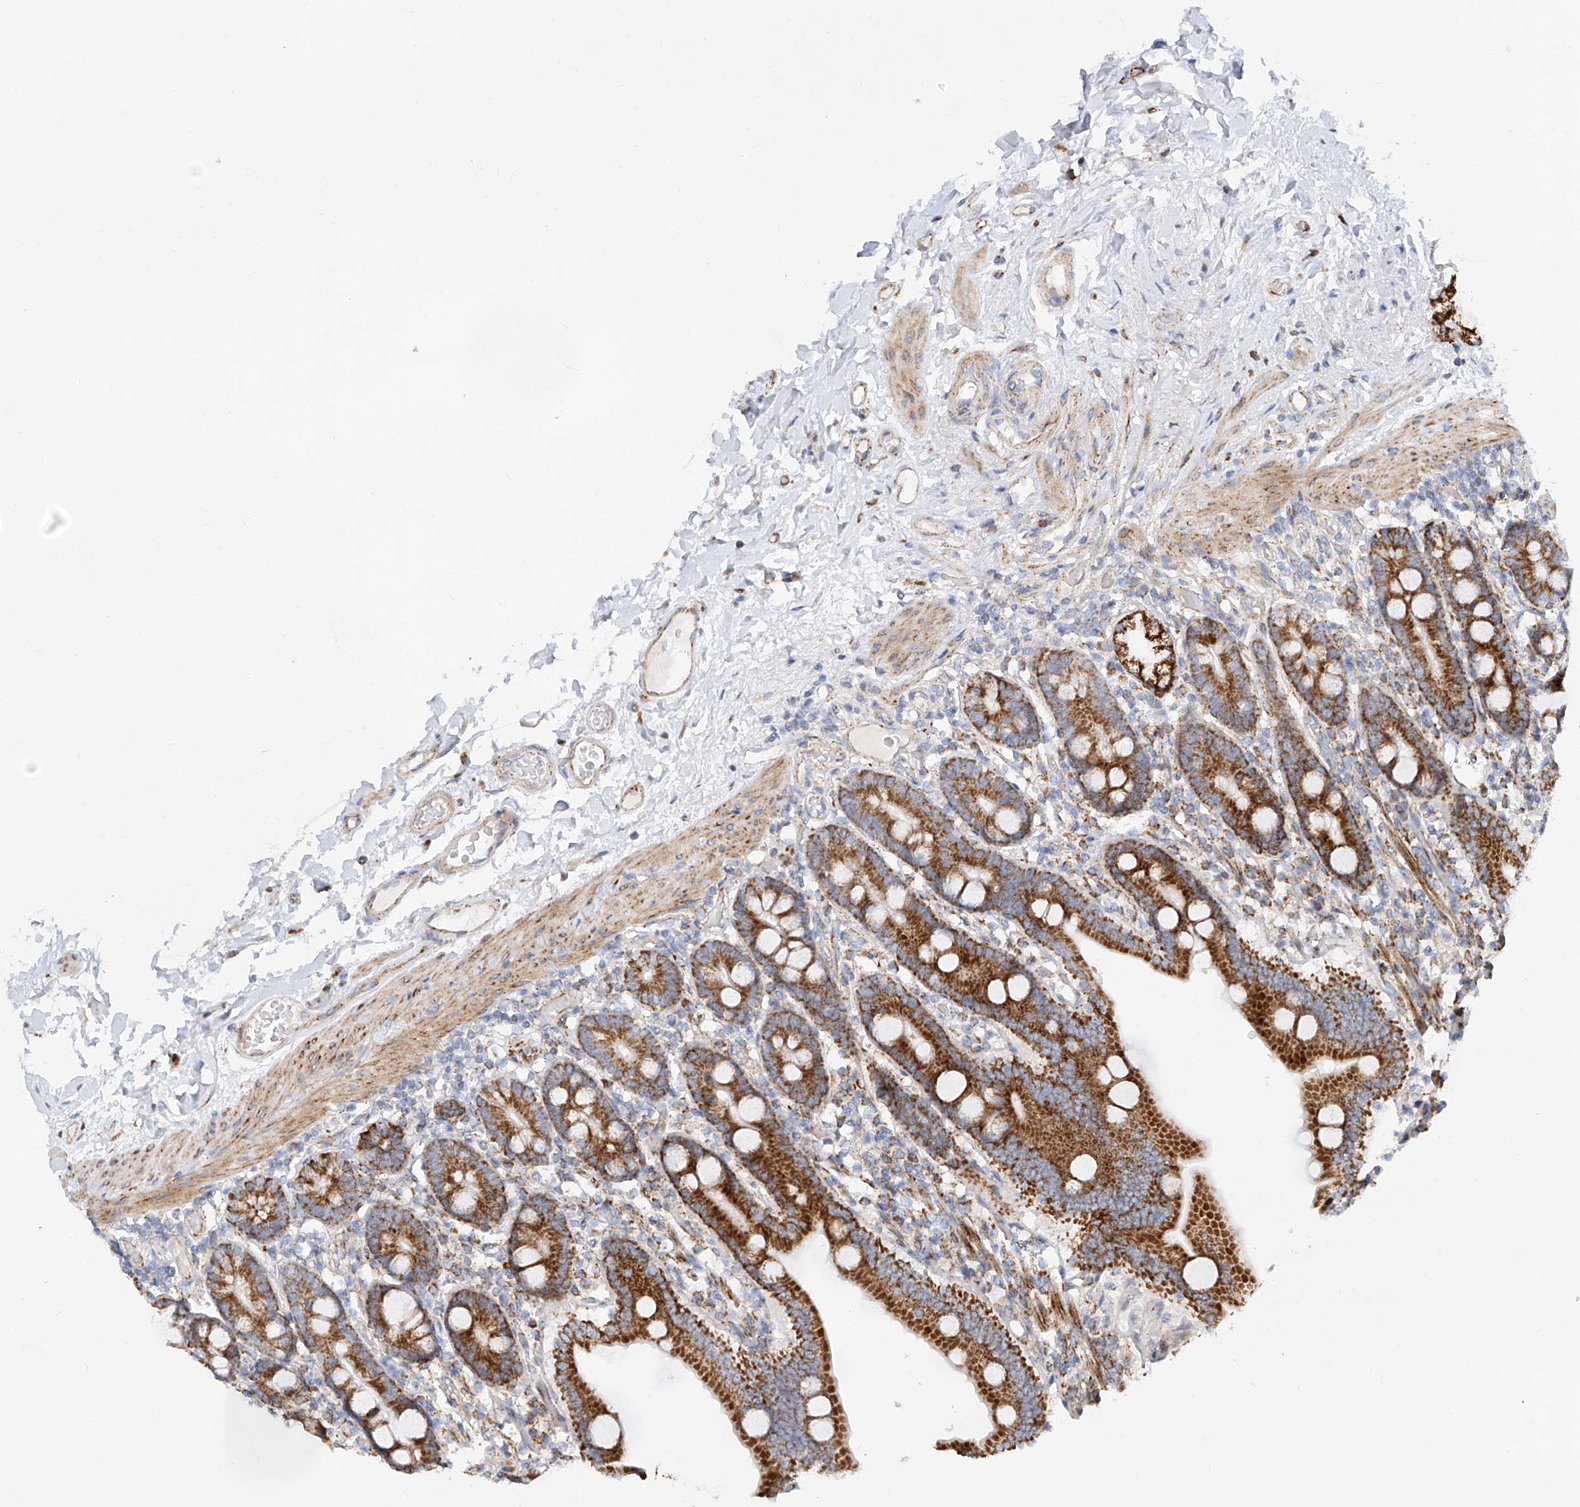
{"staining": {"intensity": "strong", "quantity": ">75%", "location": "cytoplasmic/membranous"}, "tissue": "duodenum", "cell_type": "Glandular cells", "image_type": "normal", "snomed": [{"axis": "morphology", "description": "Normal tissue, NOS"}, {"axis": "topography", "description": "Duodenum"}], "caption": "DAB immunohistochemical staining of benign duodenum reveals strong cytoplasmic/membranous protein staining in approximately >75% of glandular cells. (Stains: DAB (3,3'-diaminobenzidine) in brown, nuclei in blue, Microscopy: brightfield microscopy at high magnification).", "gene": "CST9", "patient": {"sex": "male", "age": 55}}